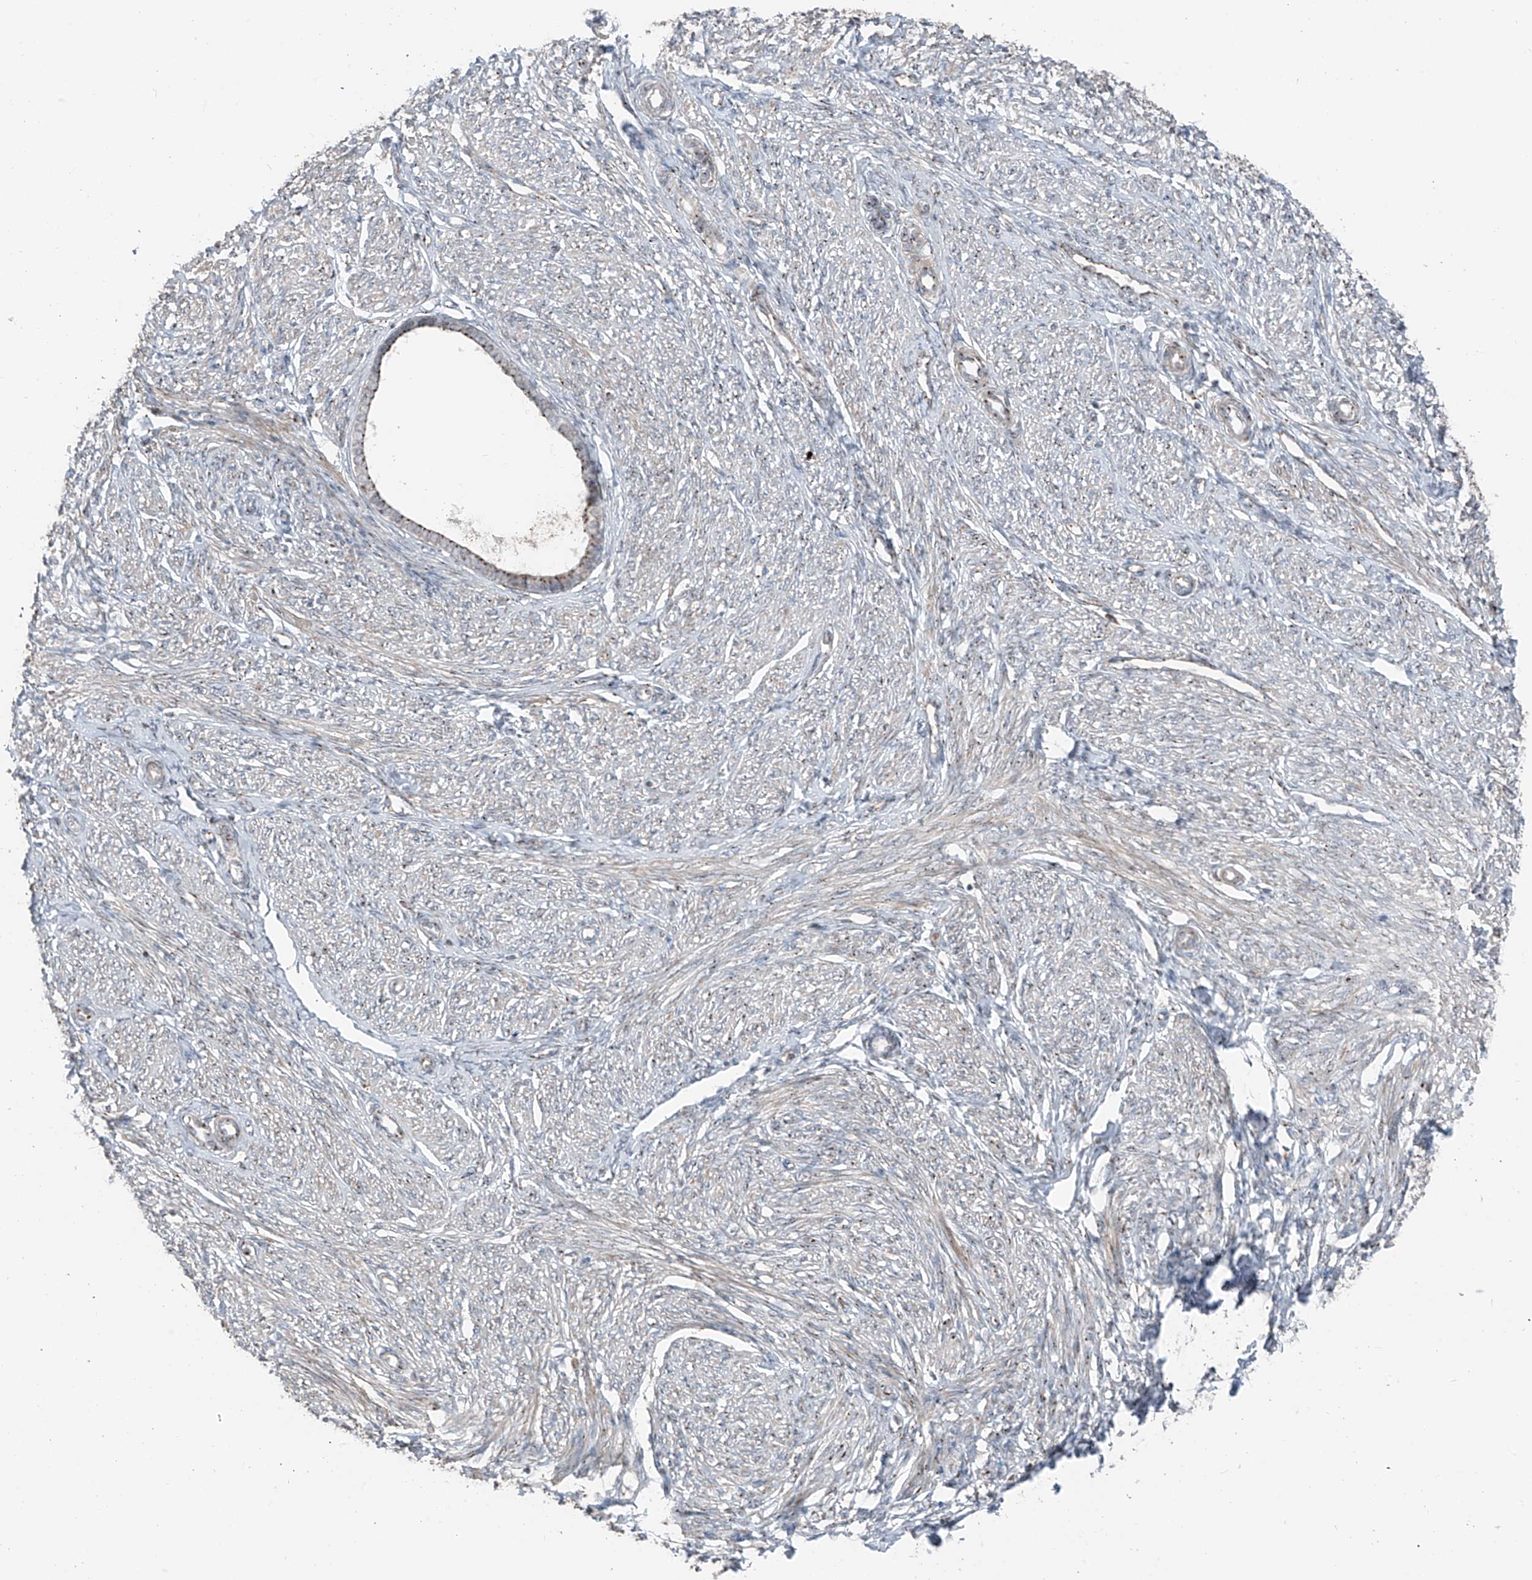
{"staining": {"intensity": "moderate", "quantity": "25%-75%", "location": "cytoplasmic/membranous"}, "tissue": "endometrium", "cell_type": "Cells in endometrial stroma", "image_type": "normal", "snomed": [{"axis": "morphology", "description": "Normal tissue, NOS"}, {"axis": "topography", "description": "Endometrium"}], "caption": "There is medium levels of moderate cytoplasmic/membranous staining in cells in endometrial stroma of unremarkable endometrium, as demonstrated by immunohistochemical staining (brown color).", "gene": "ERLEC1", "patient": {"sex": "female", "age": 72}}